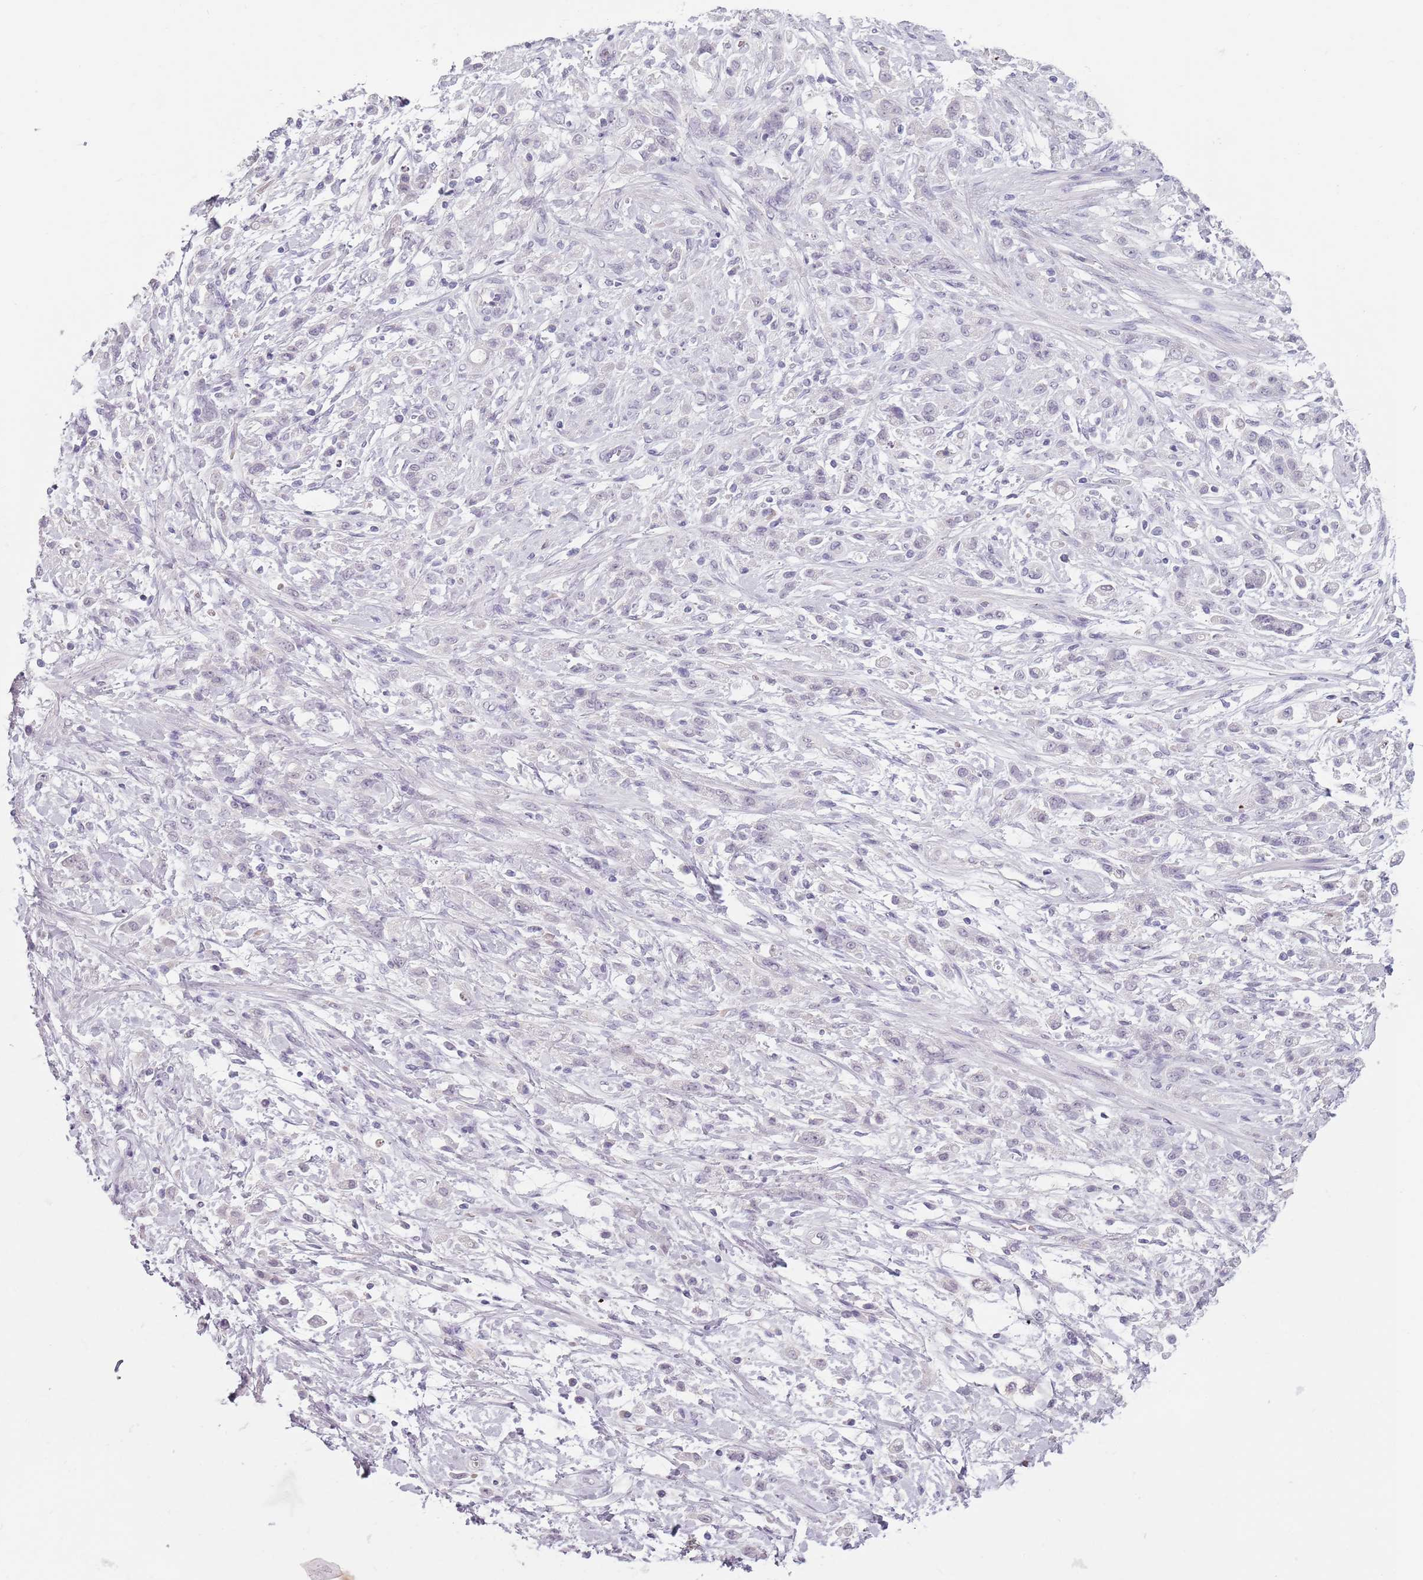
{"staining": {"intensity": "negative", "quantity": "none", "location": "none"}, "tissue": "stomach cancer", "cell_type": "Tumor cells", "image_type": "cancer", "snomed": [{"axis": "morphology", "description": "Adenocarcinoma, NOS"}, {"axis": "topography", "description": "Stomach"}], "caption": "High power microscopy micrograph of an immunohistochemistry (IHC) micrograph of stomach cancer (adenocarcinoma), revealing no significant expression in tumor cells.", "gene": "PIEZO1", "patient": {"sex": "female", "age": 60}}